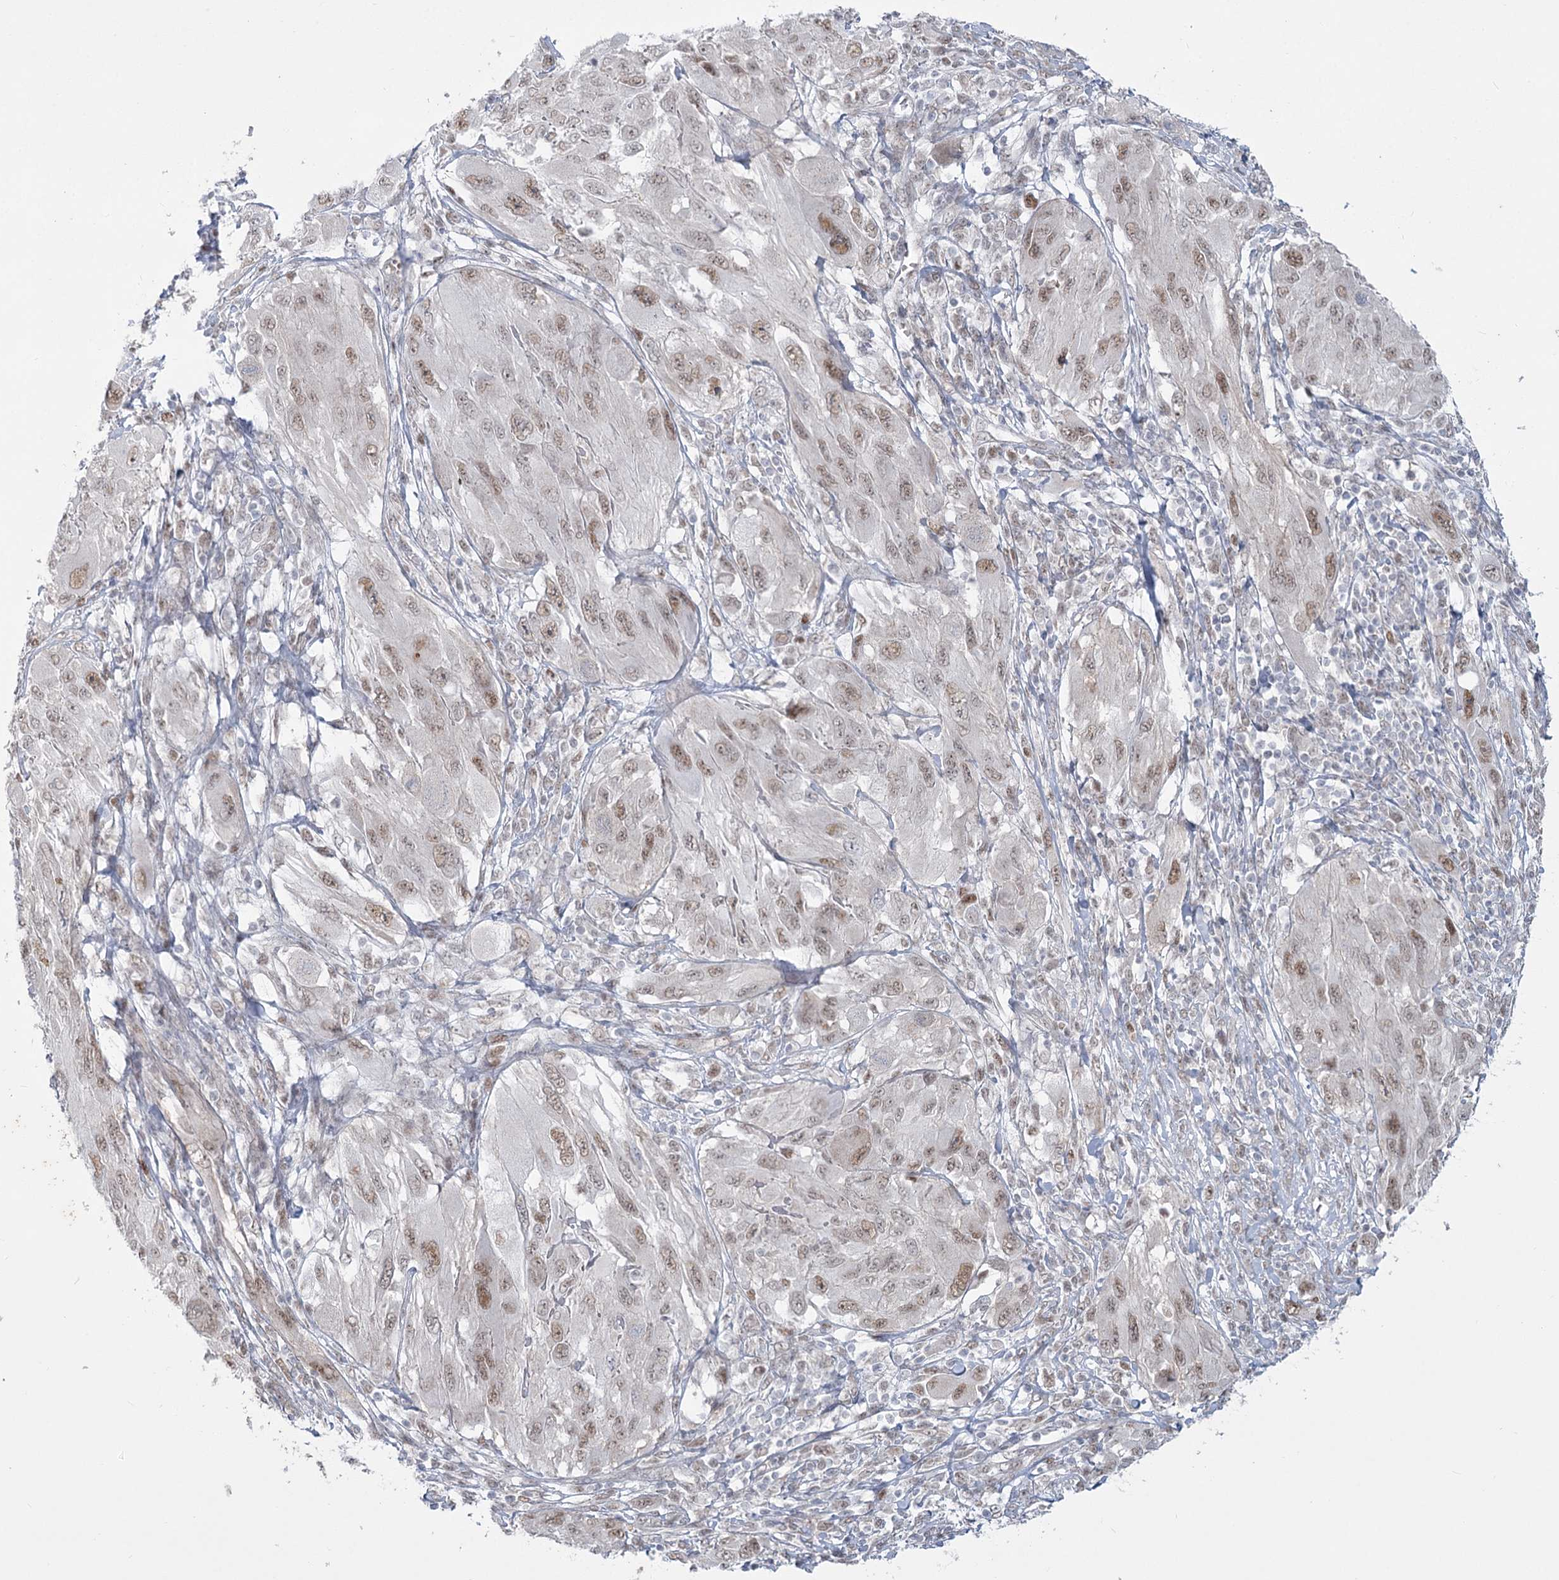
{"staining": {"intensity": "moderate", "quantity": "25%-75%", "location": "nuclear"}, "tissue": "melanoma", "cell_type": "Tumor cells", "image_type": "cancer", "snomed": [{"axis": "morphology", "description": "Malignant melanoma, NOS"}, {"axis": "topography", "description": "Skin"}], "caption": "The micrograph shows a brown stain indicating the presence of a protein in the nuclear of tumor cells in malignant melanoma. (DAB (3,3'-diaminobenzidine) = brown stain, brightfield microscopy at high magnification).", "gene": "MTG1", "patient": {"sex": "female", "age": 91}}